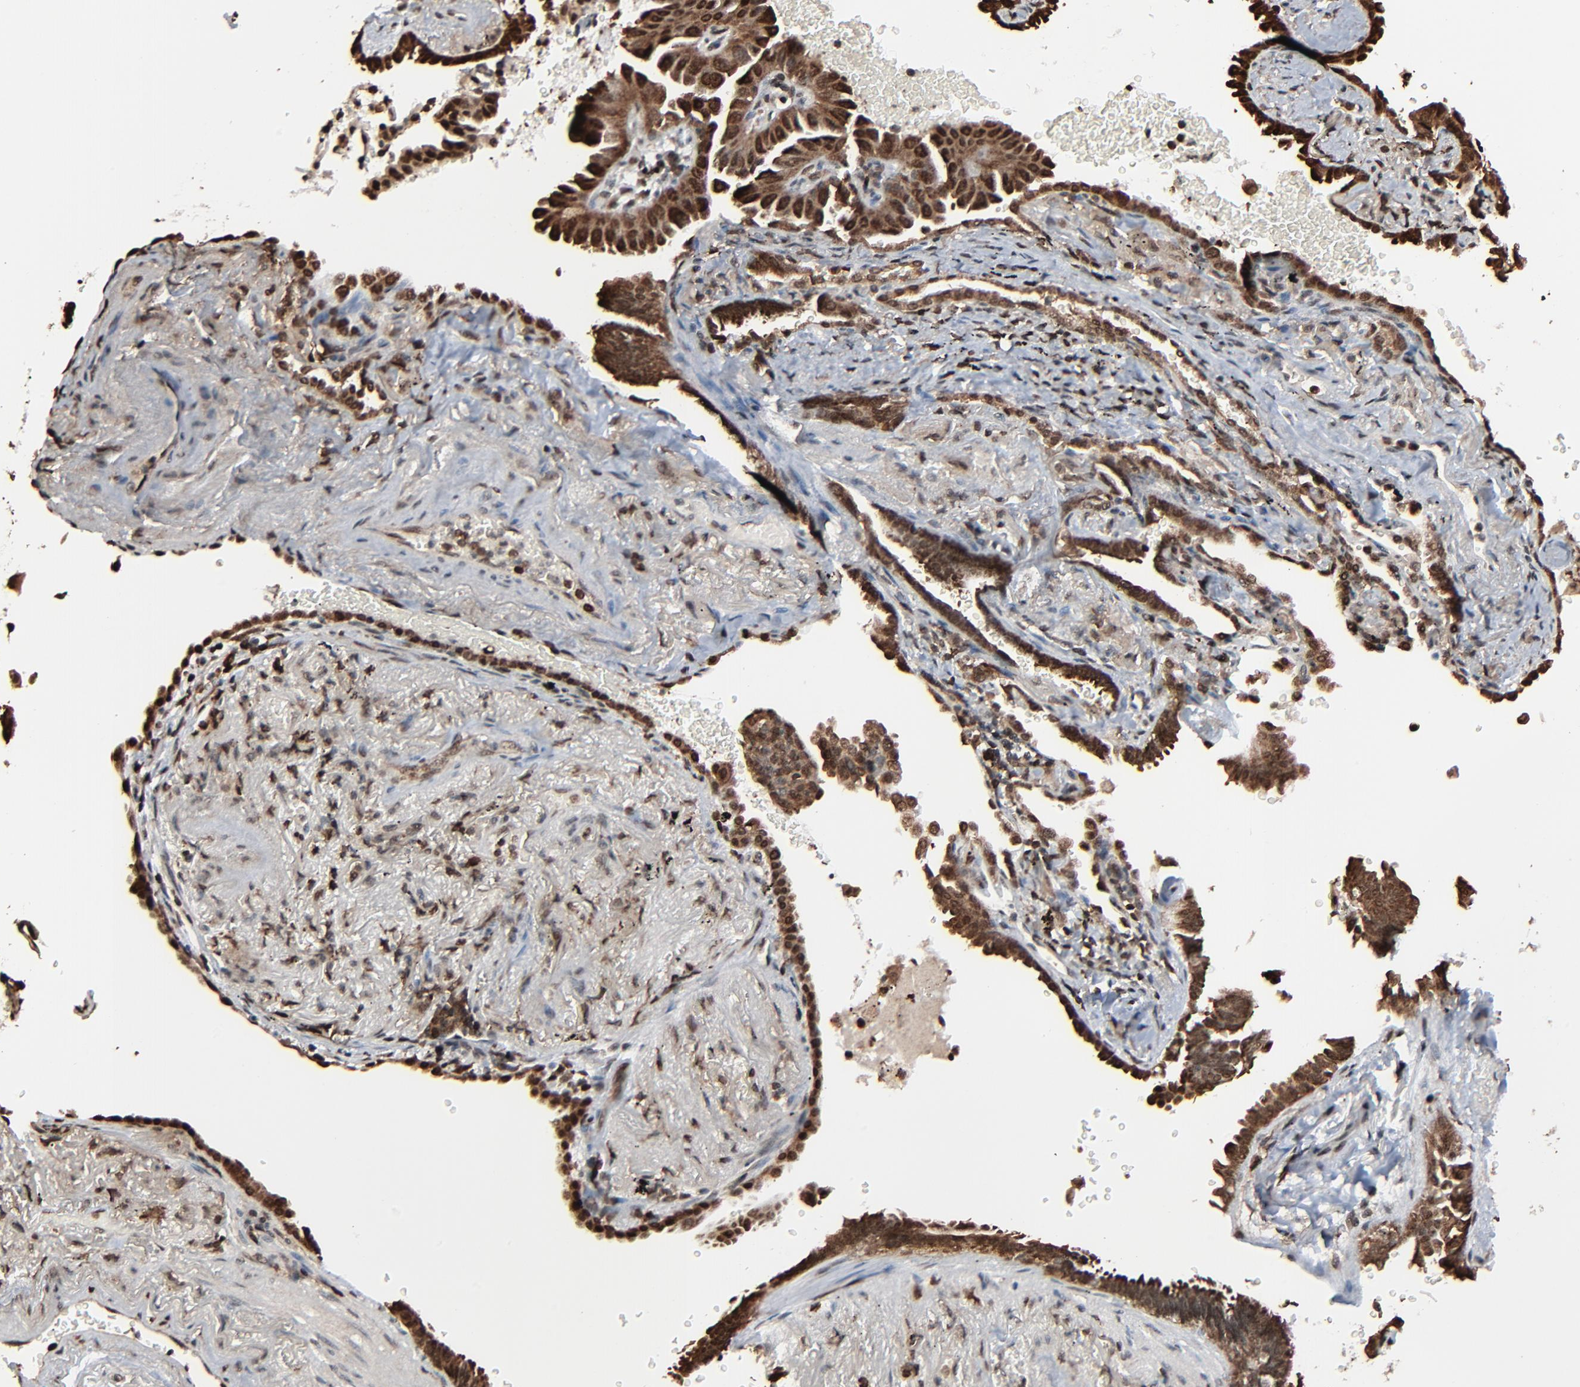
{"staining": {"intensity": "strong", "quantity": ">75%", "location": "nuclear"}, "tissue": "lung cancer", "cell_type": "Tumor cells", "image_type": "cancer", "snomed": [{"axis": "morphology", "description": "Adenocarcinoma, NOS"}, {"axis": "topography", "description": "Lung"}], "caption": "Immunohistochemical staining of lung adenocarcinoma displays high levels of strong nuclear protein expression in about >75% of tumor cells. The staining was performed using DAB (3,3'-diaminobenzidine), with brown indicating positive protein expression. Nuclei are stained blue with hematoxylin.", "gene": "RPS6KA3", "patient": {"sex": "female", "age": 64}}